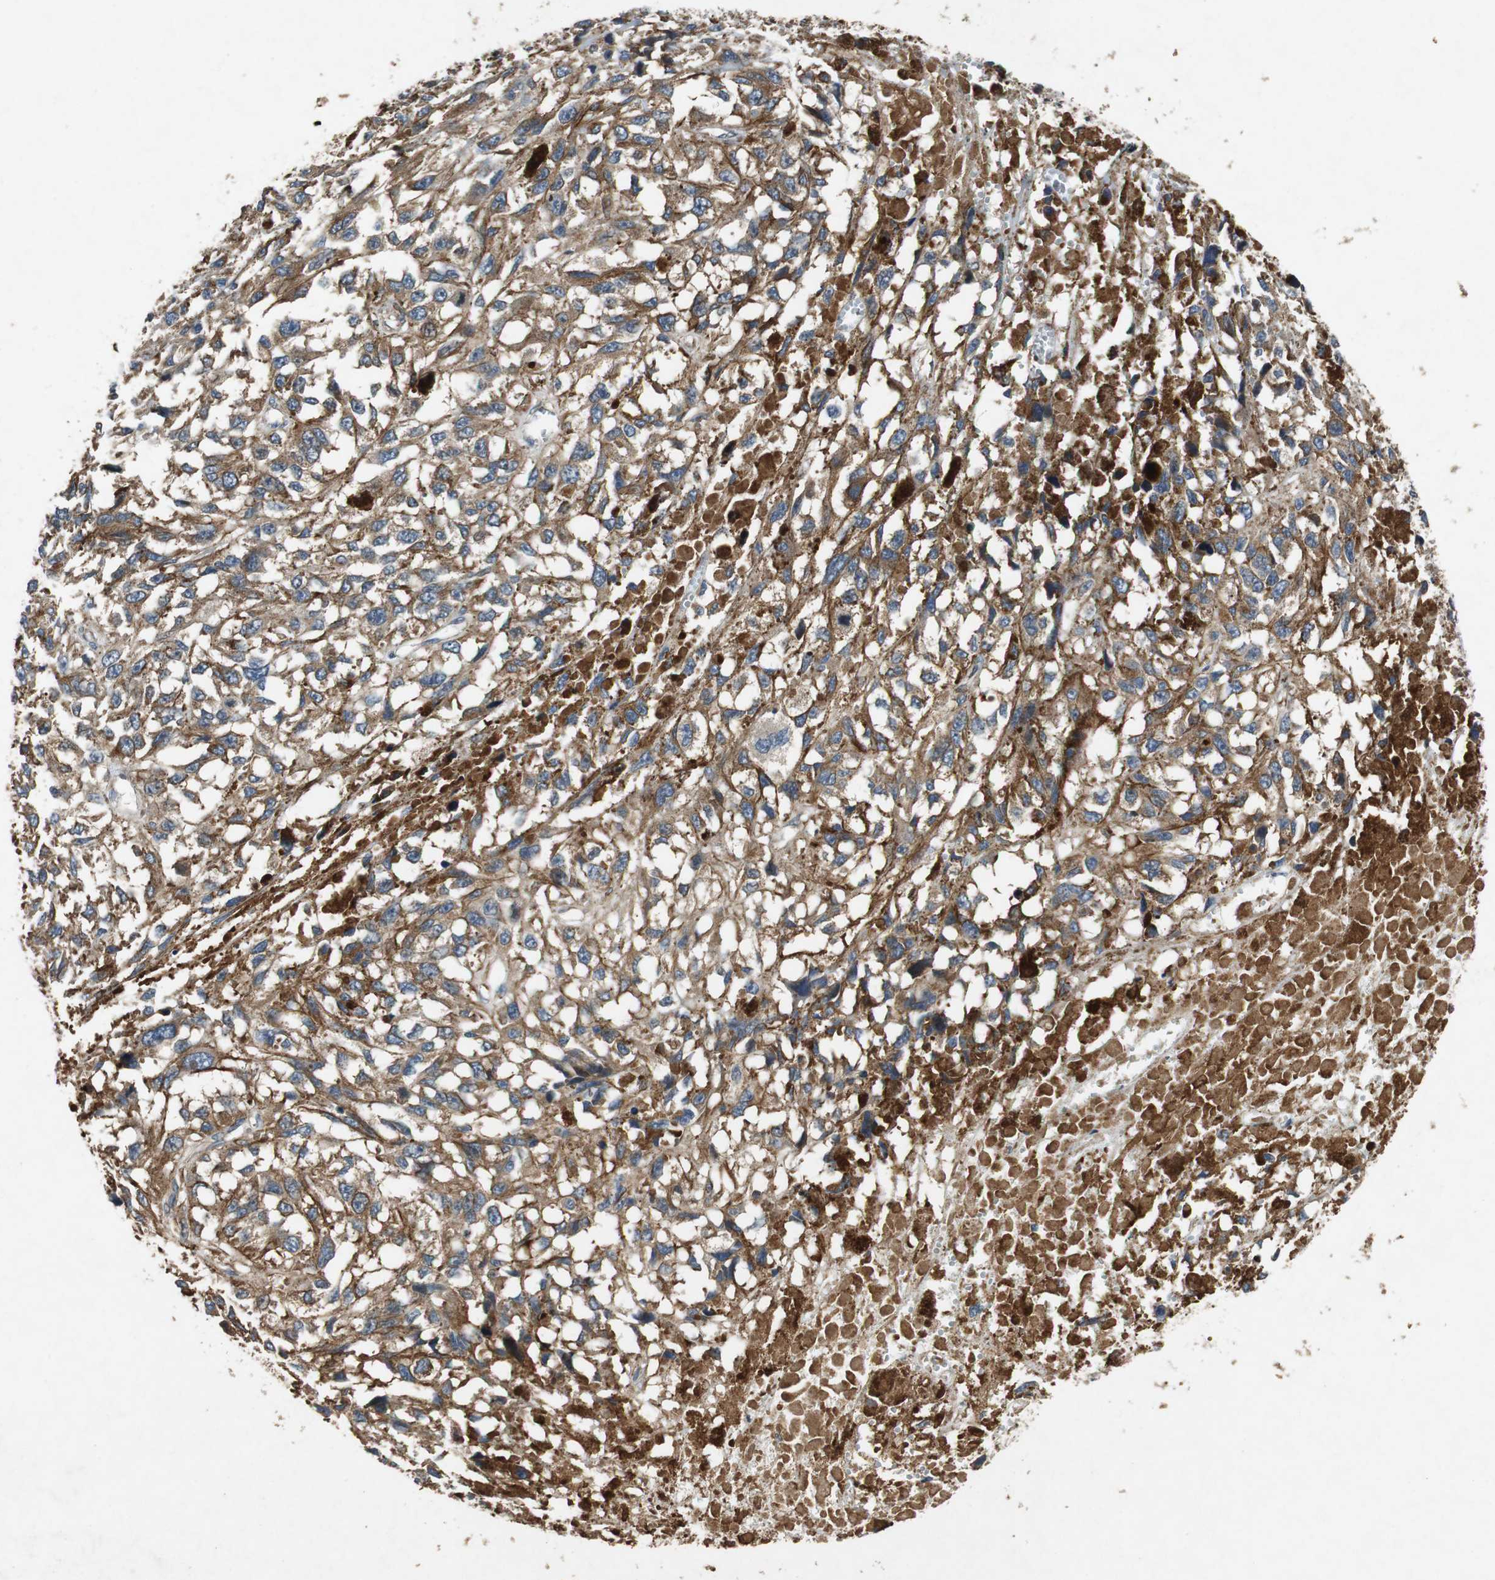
{"staining": {"intensity": "moderate", "quantity": ">75%", "location": "cytoplasmic/membranous"}, "tissue": "melanoma", "cell_type": "Tumor cells", "image_type": "cancer", "snomed": [{"axis": "morphology", "description": "Malignant melanoma, Metastatic site"}, {"axis": "topography", "description": "Lymph node"}], "caption": "Immunohistochemistry (IHC) histopathology image of neoplastic tissue: malignant melanoma (metastatic site) stained using IHC shows medium levels of moderate protein expression localized specifically in the cytoplasmic/membranous of tumor cells, appearing as a cytoplasmic/membranous brown color.", "gene": "TUBA4A", "patient": {"sex": "male", "age": 59}}